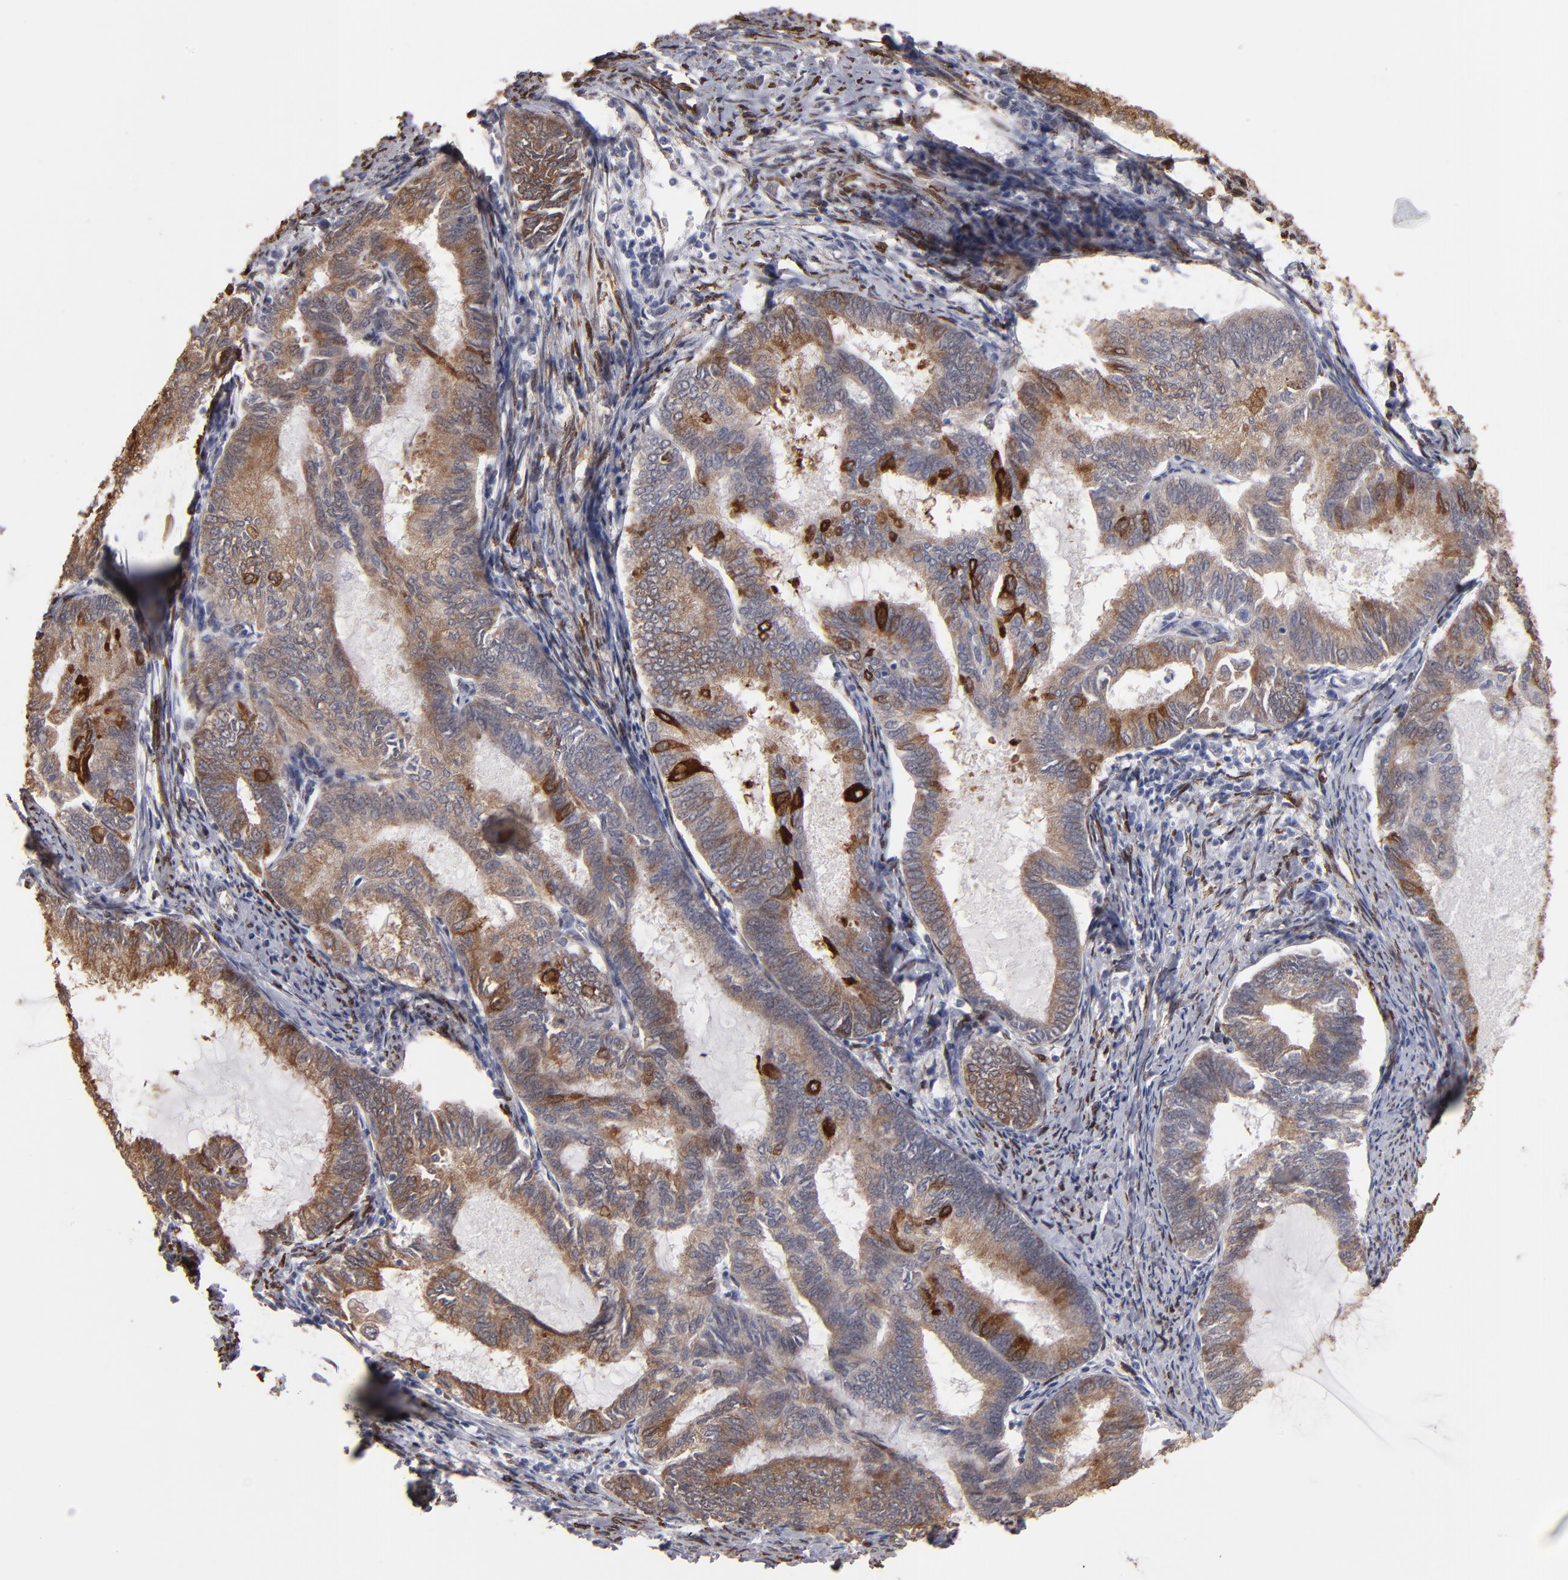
{"staining": {"intensity": "strong", "quantity": "<25%", "location": "cytoplasmic/membranous"}, "tissue": "endometrial cancer", "cell_type": "Tumor cells", "image_type": "cancer", "snomed": [{"axis": "morphology", "description": "Adenocarcinoma, NOS"}, {"axis": "topography", "description": "Endometrium"}], "caption": "This histopathology image demonstrates endometrial adenocarcinoma stained with immunohistochemistry (IHC) to label a protein in brown. The cytoplasmic/membranous of tumor cells show strong positivity for the protein. Nuclei are counter-stained blue.", "gene": "PGRMC1", "patient": {"sex": "female", "age": 86}}